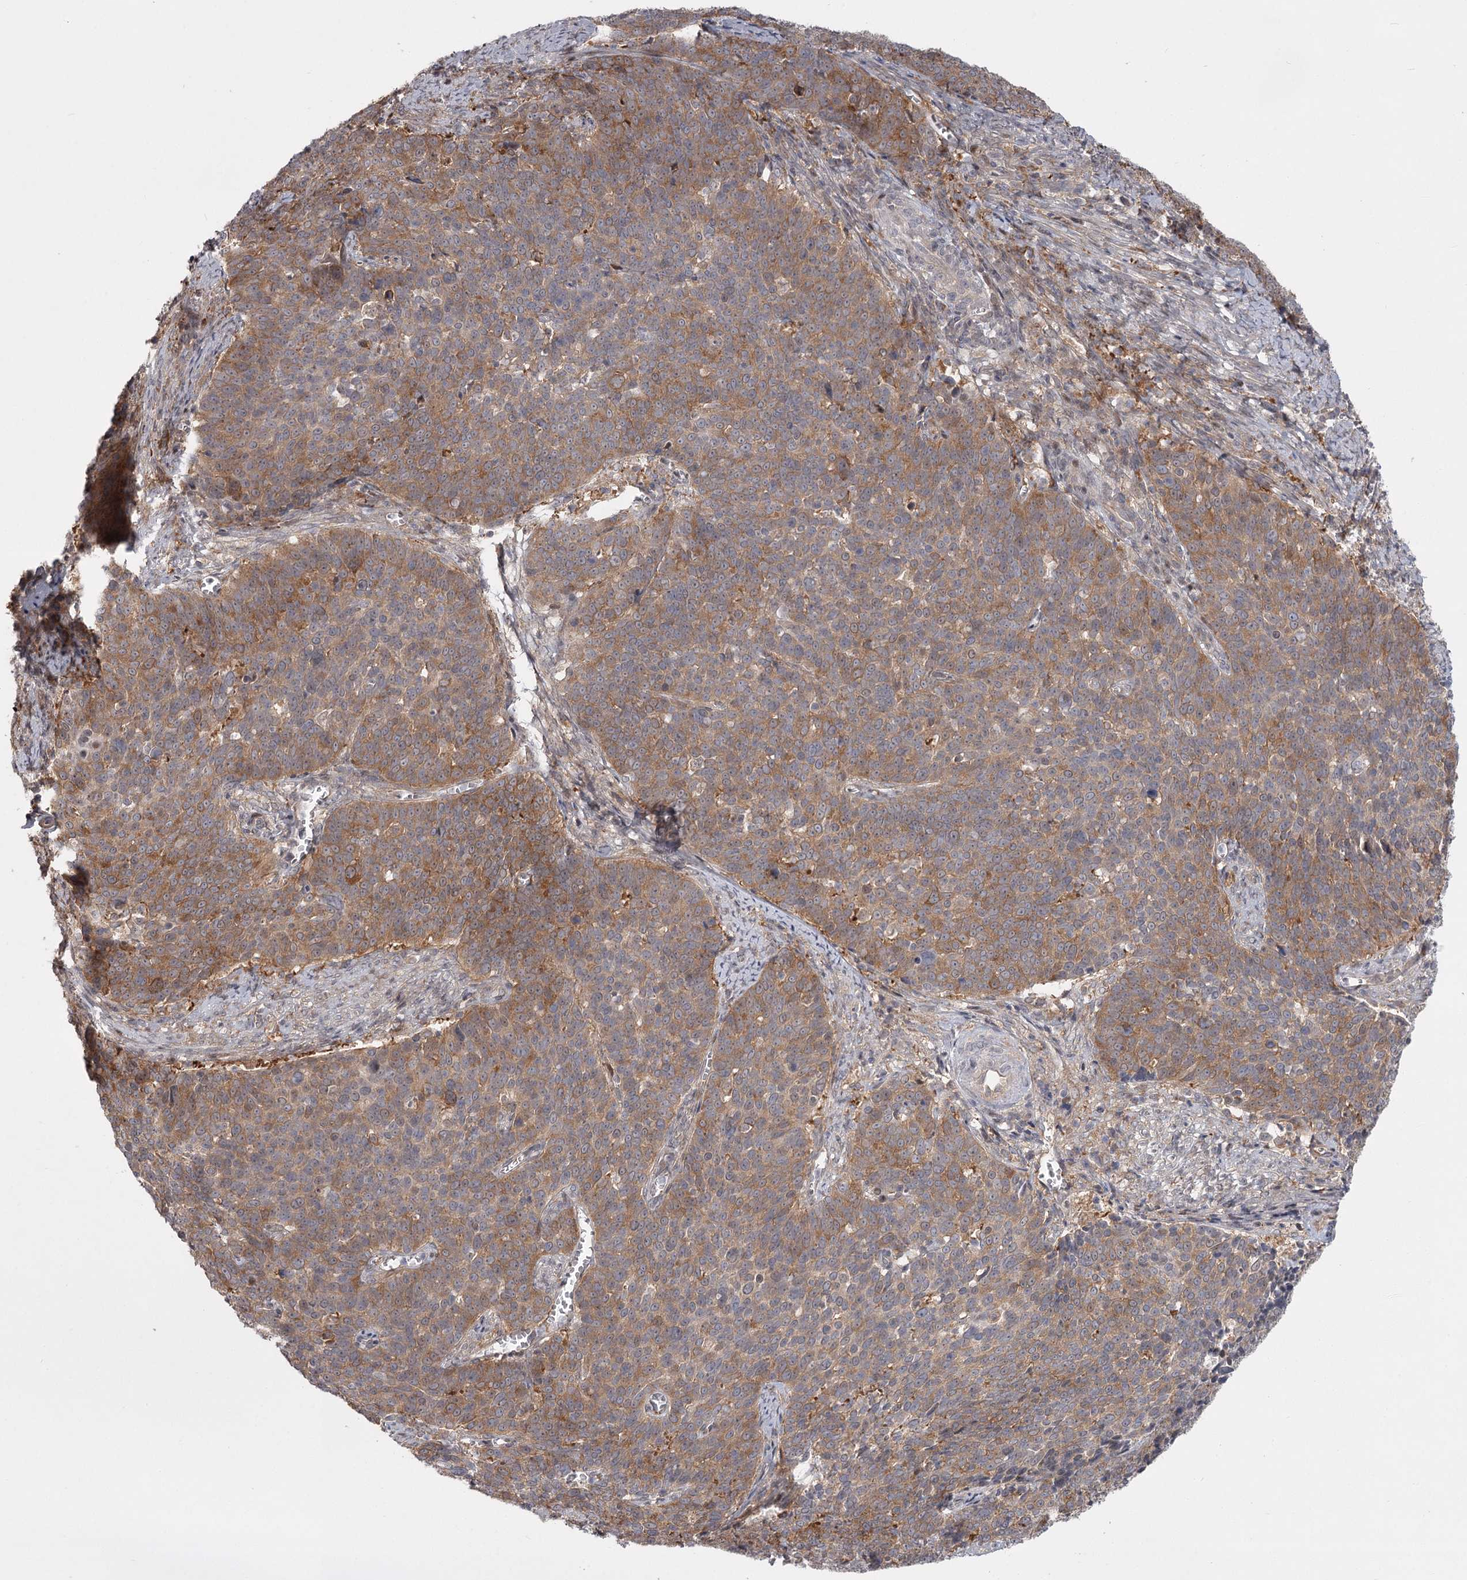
{"staining": {"intensity": "moderate", "quantity": "25%-75%", "location": "cytoplasmic/membranous"}, "tissue": "cervical cancer", "cell_type": "Tumor cells", "image_type": "cancer", "snomed": [{"axis": "morphology", "description": "Squamous cell carcinoma, NOS"}, {"axis": "topography", "description": "Cervix"}], "caption": "The image shows staining of cervical cancer, revealing moderate cytoplasmic/membranous protein expression (brown color) within tumor cells. (Stains: DAB (3,3'-diaminobenzidine) in brown, nuclei in blue, Microscopy: brightfield microscopy at high magnification).", "gene": "CCNG2", "patient": {"sex": "female", "age": 39}}